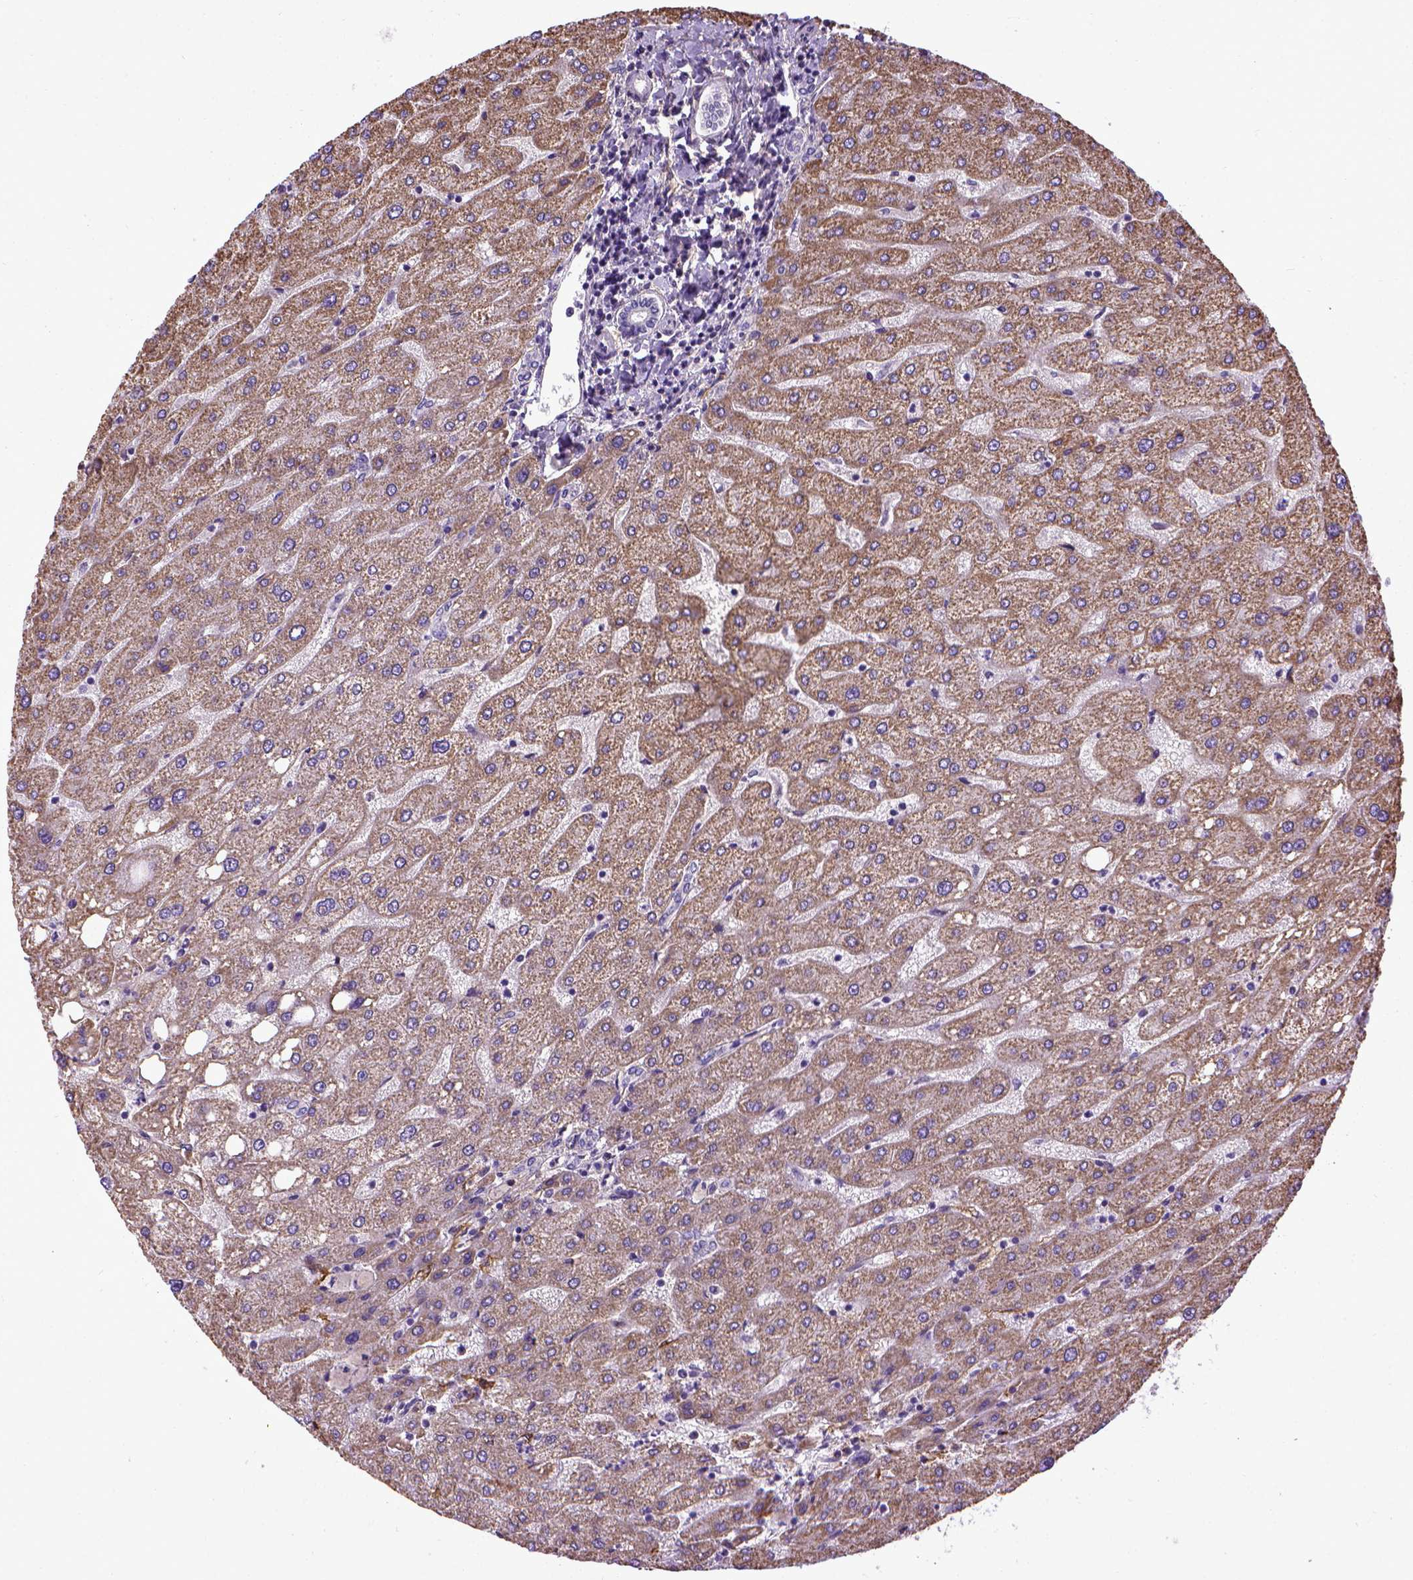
{"staining": {"intensity": "negative", "quantity": "none", "location": "none"}, "tissue": "liver", "cell_type": "Cholangiocytes", "image_type": "normal", "snomed": [{"axis": "morphology", "description": "Normal tissue, NOS"}, {"axis": "topography", "description": "Liver"}], "caption": "Immunohistochemistry image of unremarkable liver stained for a protein (brown), which exhibits no positivity in cholangiocytes. Nuclei are stained in blue.", "gene": "ENG", "patient": {"sex": "male", "age": 67}}